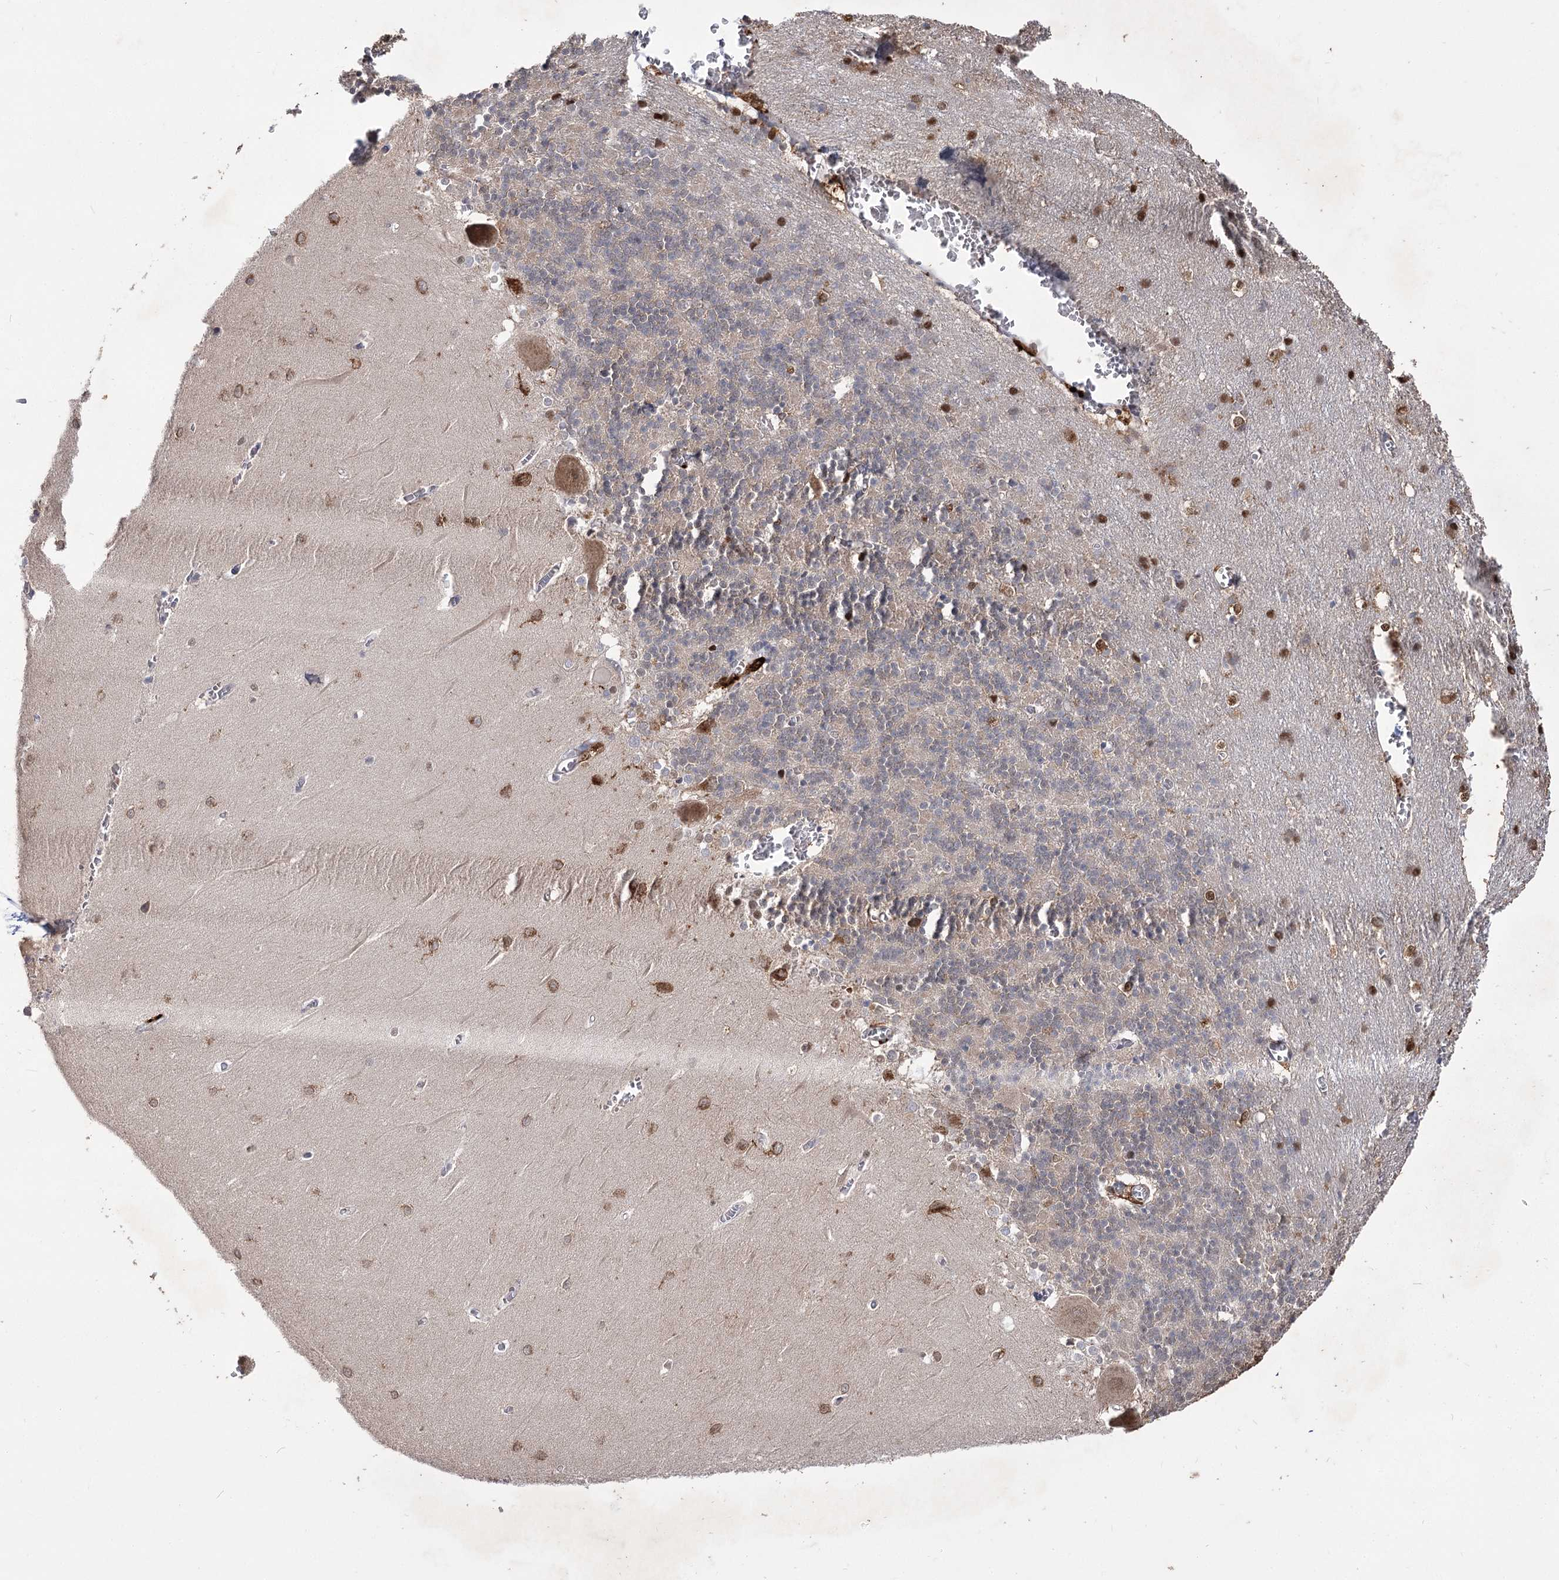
{"staining": {"intensity": "moderate", "quantity": "<25%", "location": "cytoplasmic/membranous,nuclear"}, "tissue": "cerebellum", "cell_type": "Cells in granular layer", "image_type": "normal", "snomed": [{"axis": "morphology", "description": "Normal tissue, NOS"}, {"axis": "topography", "description": "Cerebellum"}], "caption": "Moderate cytoplasmic/membranous,nuclear positivity for a protein is present in approximately <25% of cells in granular layer of unremarkable cerebellum using immunohistochemistry.", "gene": "SIAE", "patient": {"sex": "male", "age": 37}}